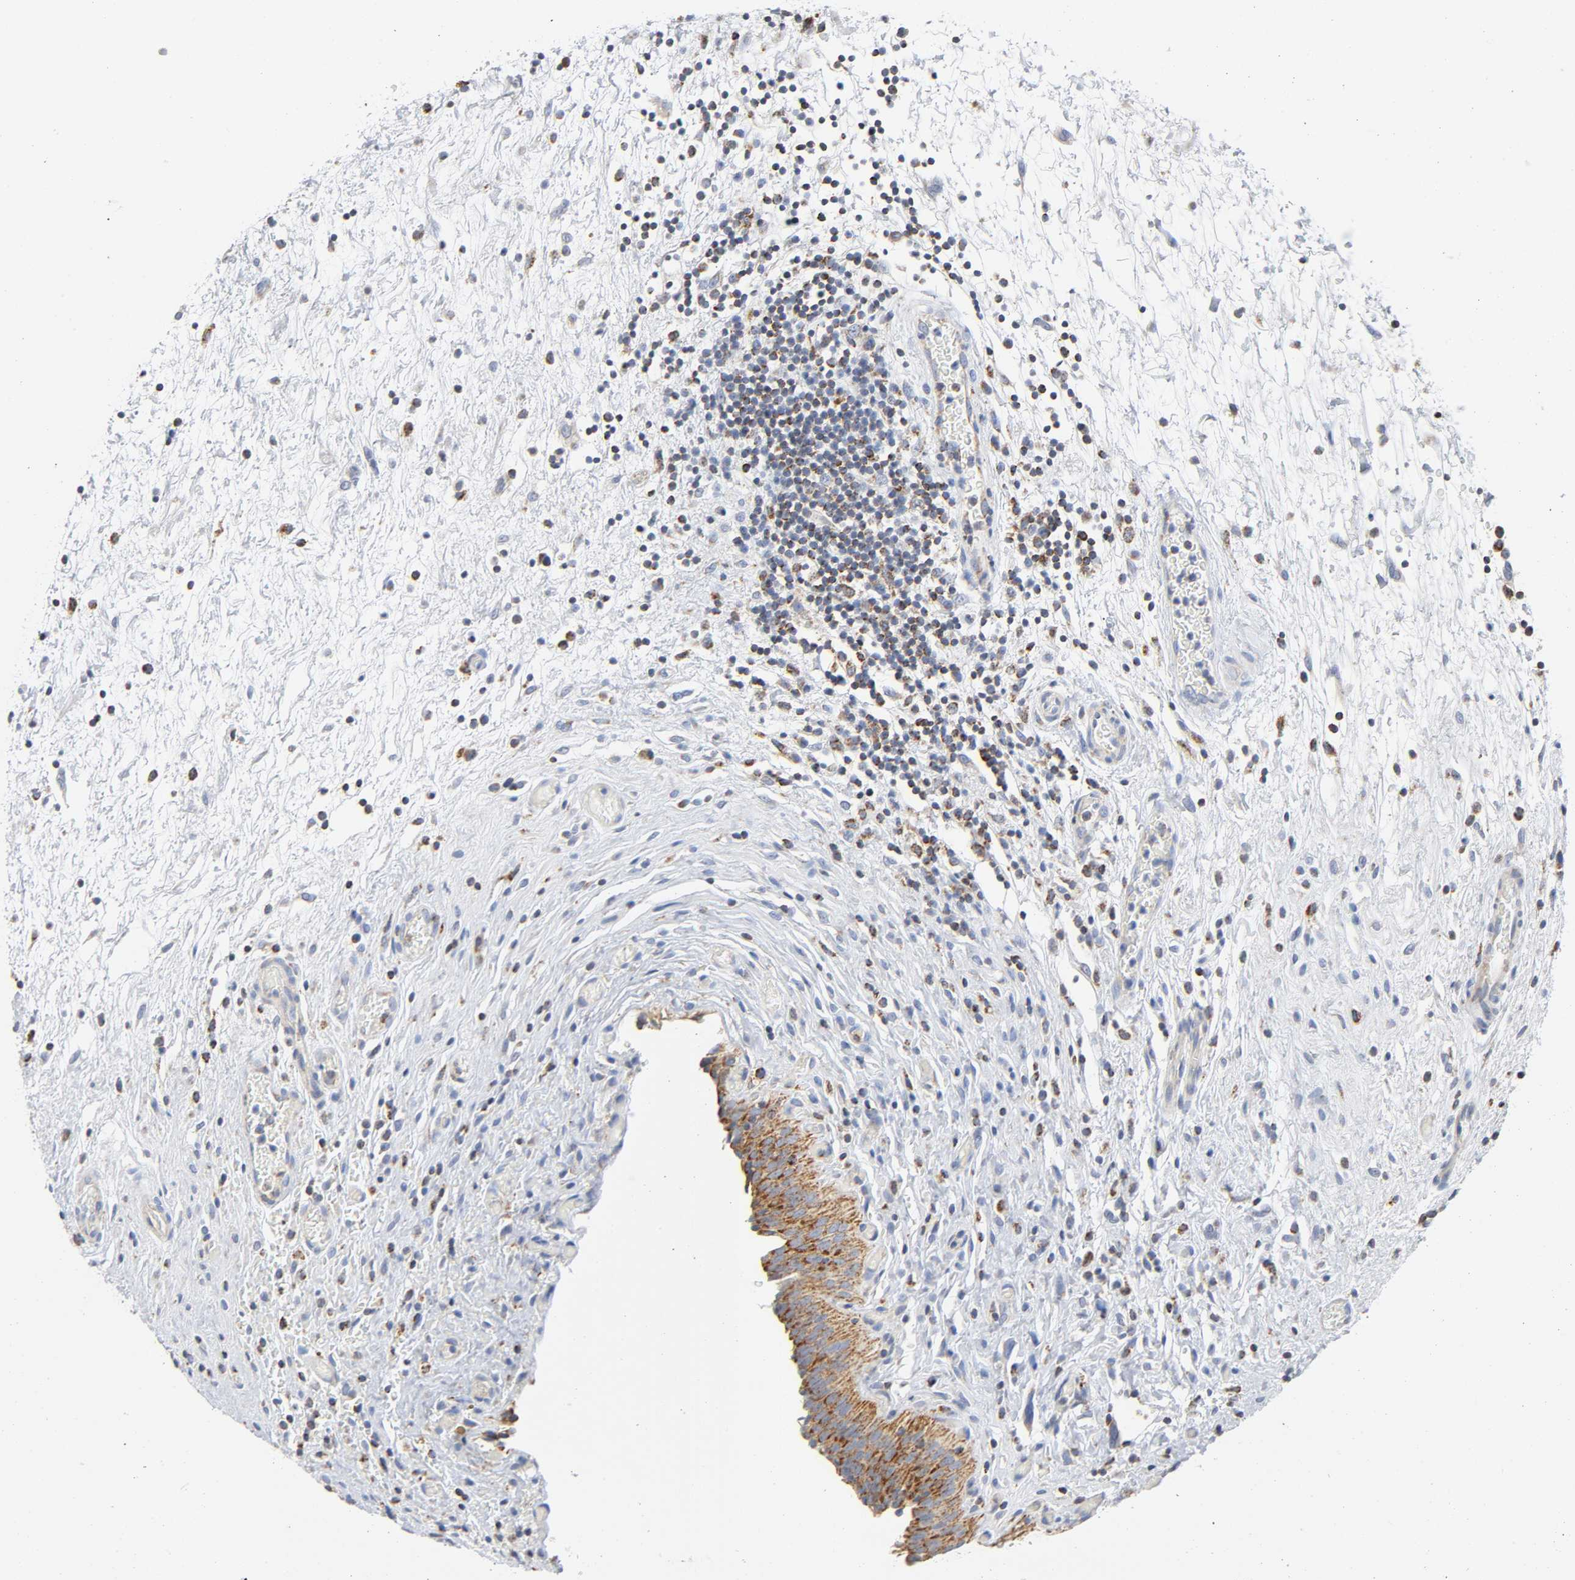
{"staining": {"intensity": "strong", "quantity": ">75%", "location": "cytoplasmic/membranous"}, "tissue": "urinary bladder", "cell_type": "Urothelial cells", "image_type": "normal", "snomed": [{"axis": "morphology", "description": "Normal tissue, NOS"}, {"axis": "topography", "description": "Urinary bladder"}], "caption": "Protein staining by IHC reveals strong cytoplasmic/membranous expression in approximately >75% of urothelial cells in normal urinary bladder.", "gene": "BAK1", "patient": {"sex": "male", "age": 51}}